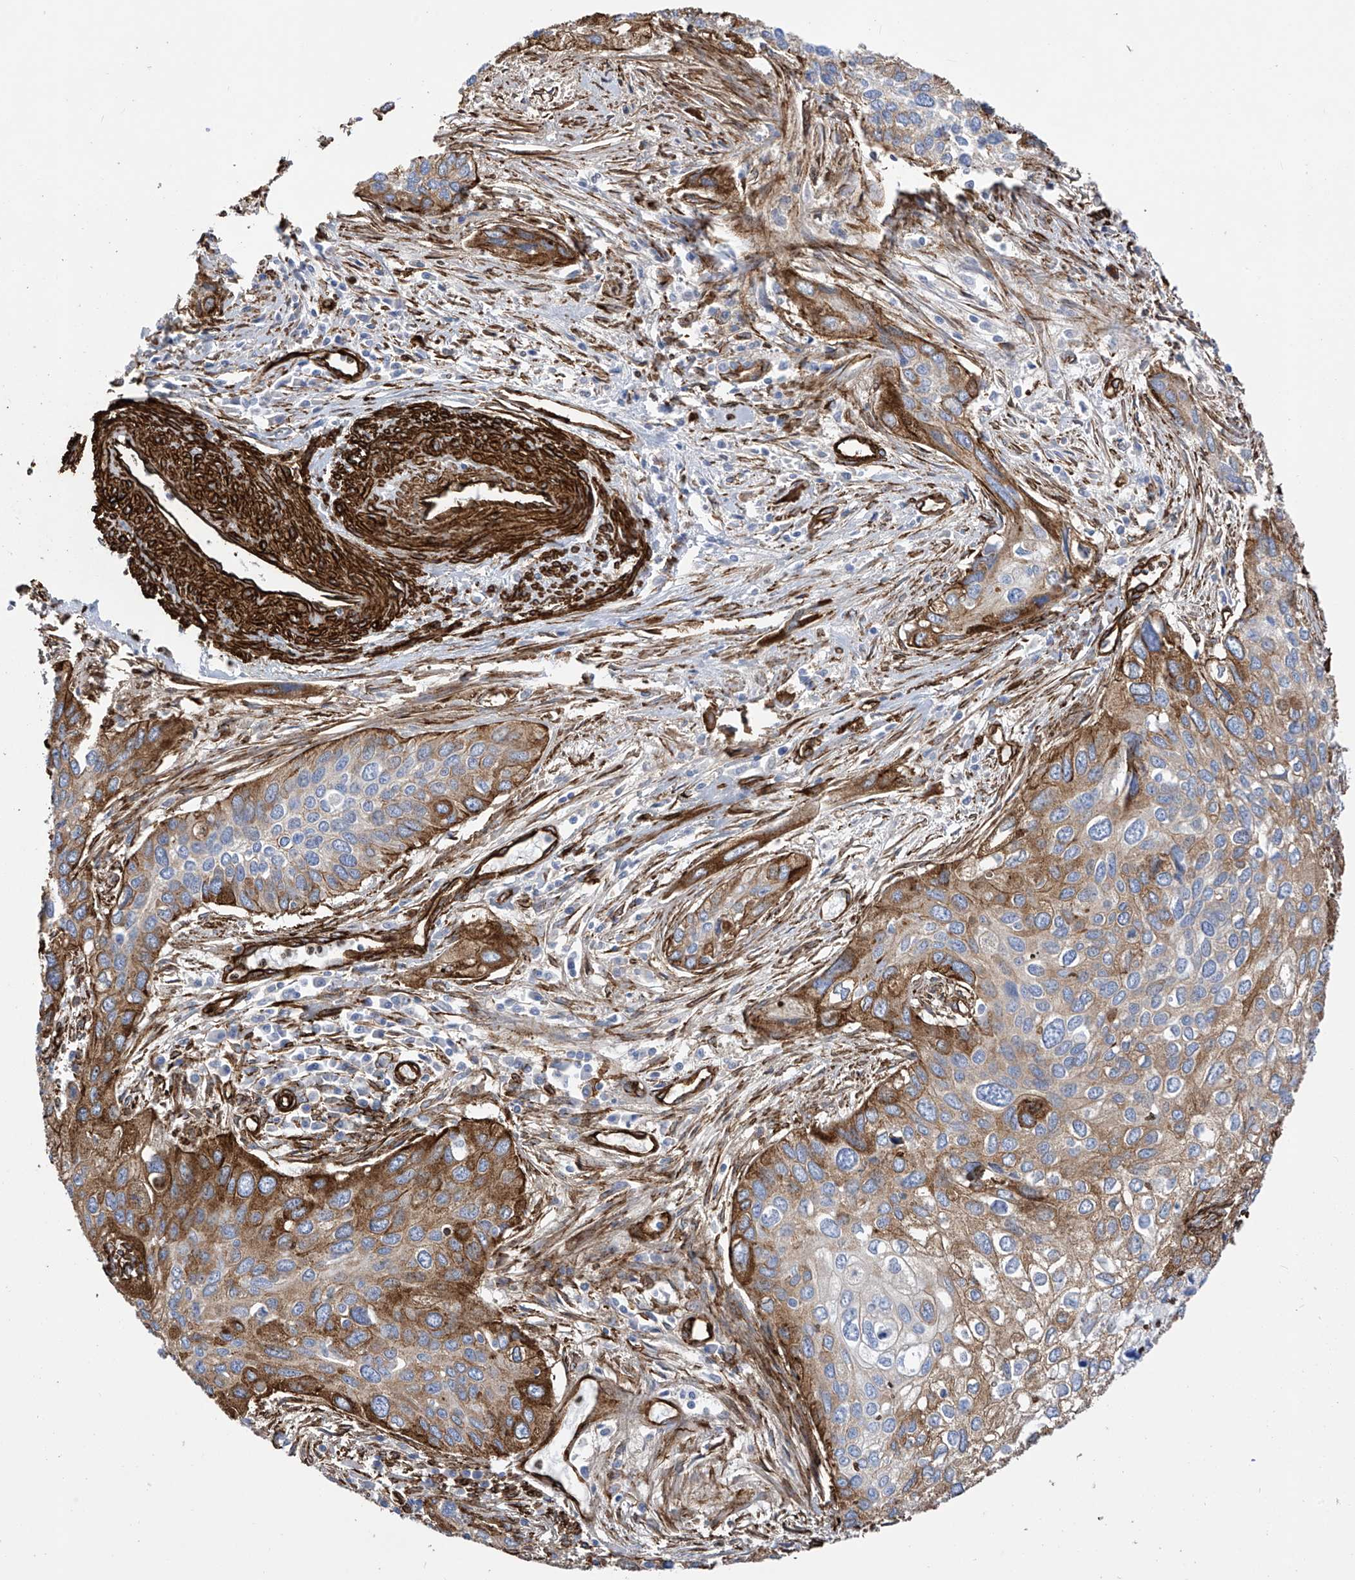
{"staining": {"intensity": "moderate", "quantity": ">75%", "location": "cytoplasmic/membranous"}, "tissue": "cervical cancer", "cell_type": "Tumor cells", "image_type": "cancer", "snomed": [{"axis": "morphology", "description": "Squamous cell carcinoma, NOS"}, {"axis": "topography", "description": "Cervix"}], "caption": "Human cervical squamous cell carcinoma stained with a protein marker shows moderate staining in tumor cells.", "gene": "UBTD1", "patient": {"sex": "female", "age": 55}}